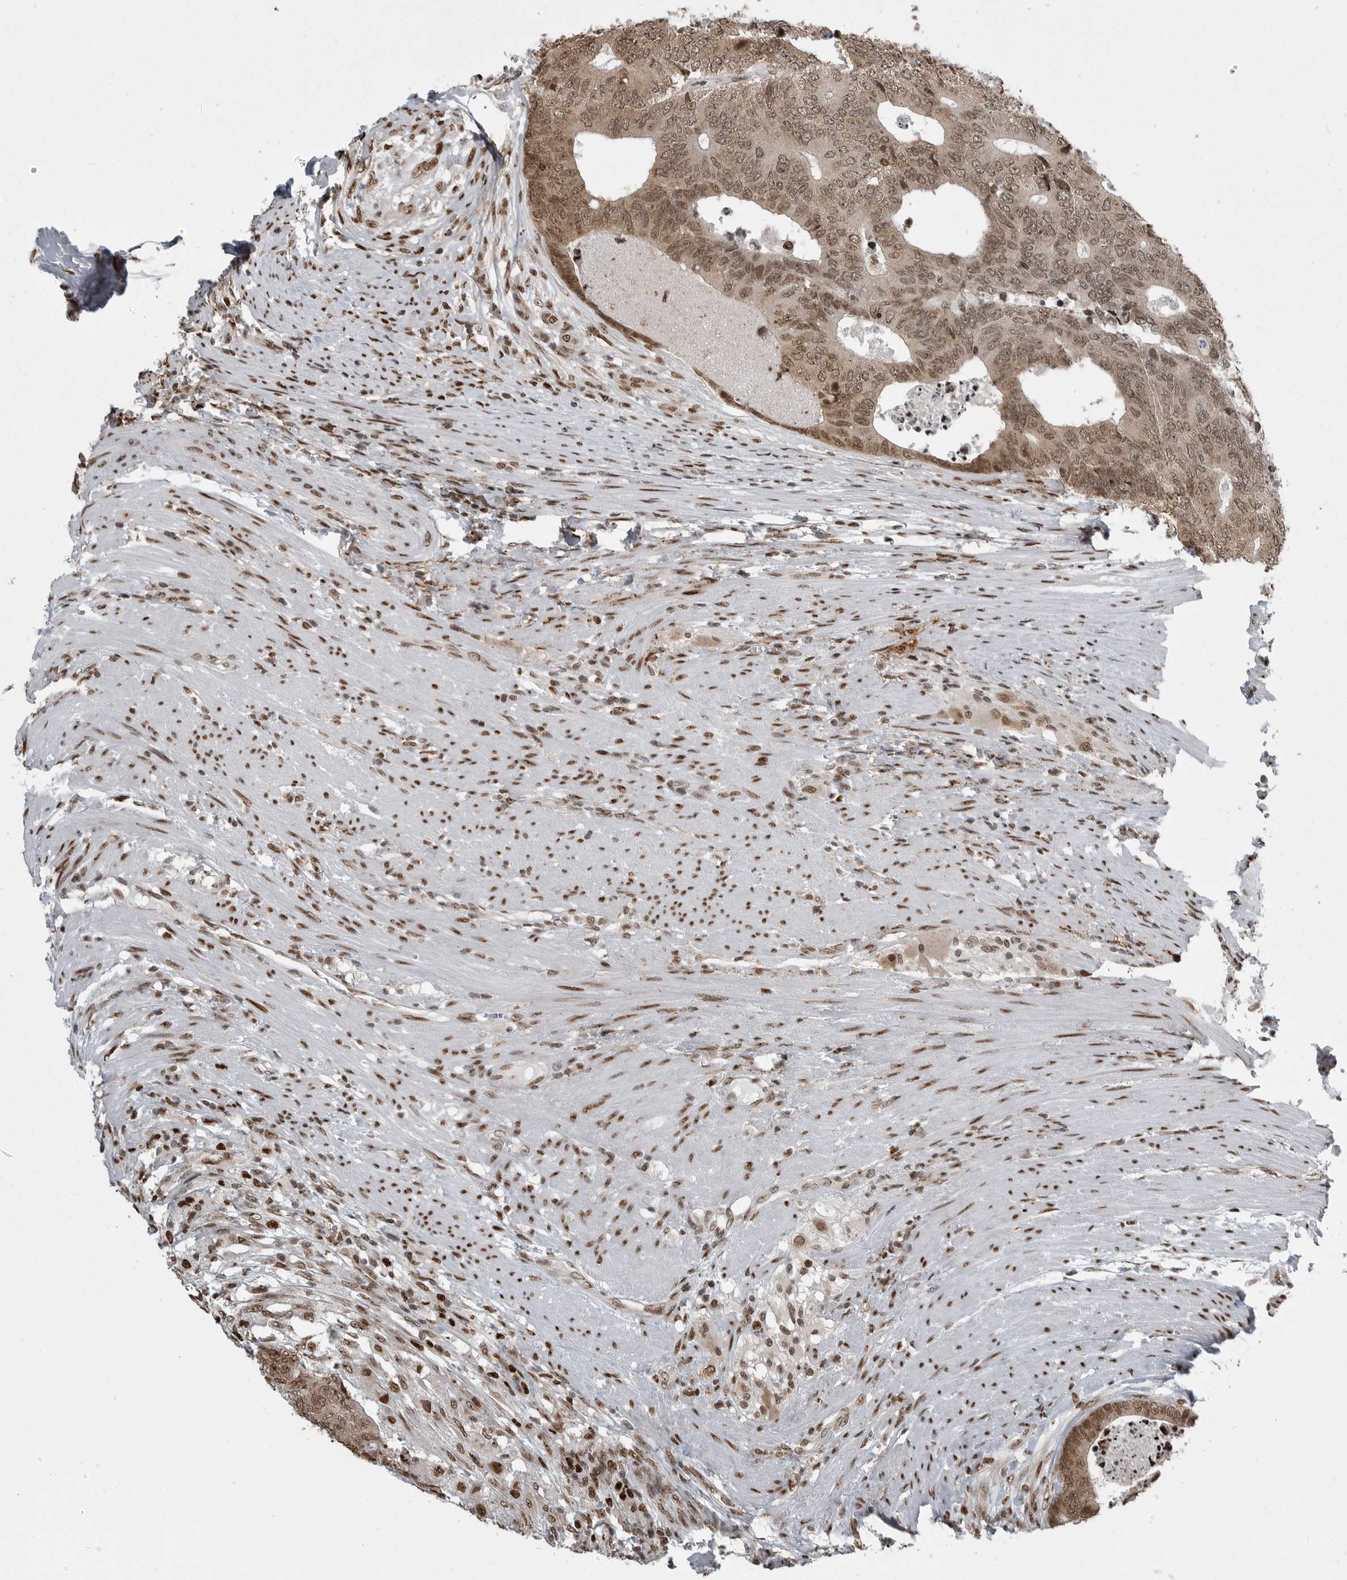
{"staining": {"intensity": "moderate", "quantity": ">75%", "location": "cytoplasmic/membranous,nuclear"}, "tissue": "colorectal cancer", "cell_type": "Tumor cells", "image_type": "cancer", "snomed": [{"axis": "morphology", "description": "Adenocarcinoma, NOS"}, {"axis": "topography", "description": "Colon"}], "caption": "The micrograph shows a brown stain indicating the presence of a protein in the cytoplasmic/membranous and nuclear of tumor cells in colorectal adenocarcinoma. The staining was performed using DAB (3,3'-diaminobenzidine), with brown indicating positive protein expression. Nuclei are stained blue with hematoxylin.", "gene": "YAF2", "patient": {"sex": "female", "age": 67}}